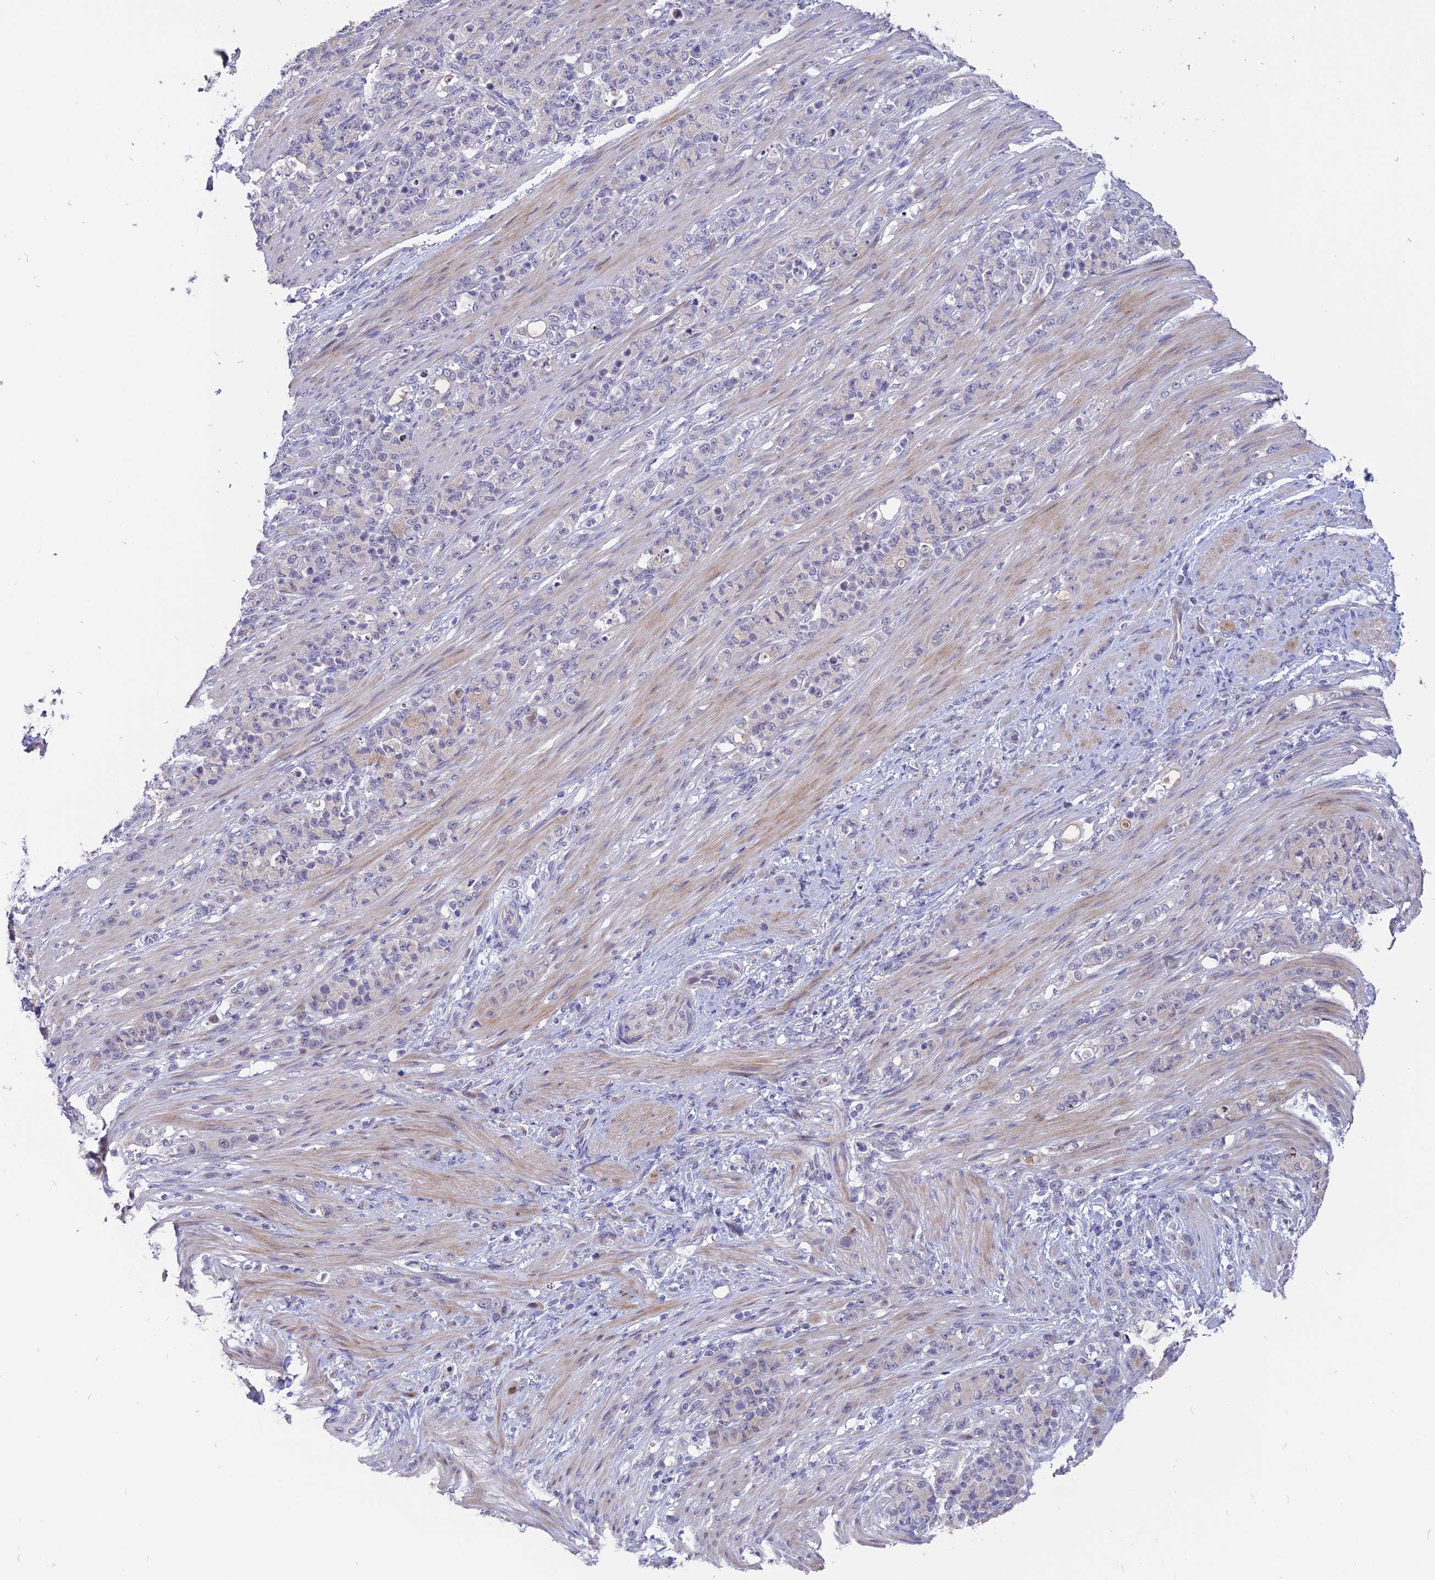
{"staining": {"intensity": "negative", "quantity": "none", "location": "none"}, "tissue": "stomach cancer", "cell_type": "Tumor cells", "image_type": "cancer", "snomed": [{"axis": "morphology", "description": "Adenocarcinoma, NOS"}, {"axis": "topography", "description": "Stomach"}], "caption": "Stomach cancer stained for a protein using immunohistochemistry (IHC) displays no expression tumor cells.", "gene": "TMEM263", "patient": {"sex": "female", "age": 79}}